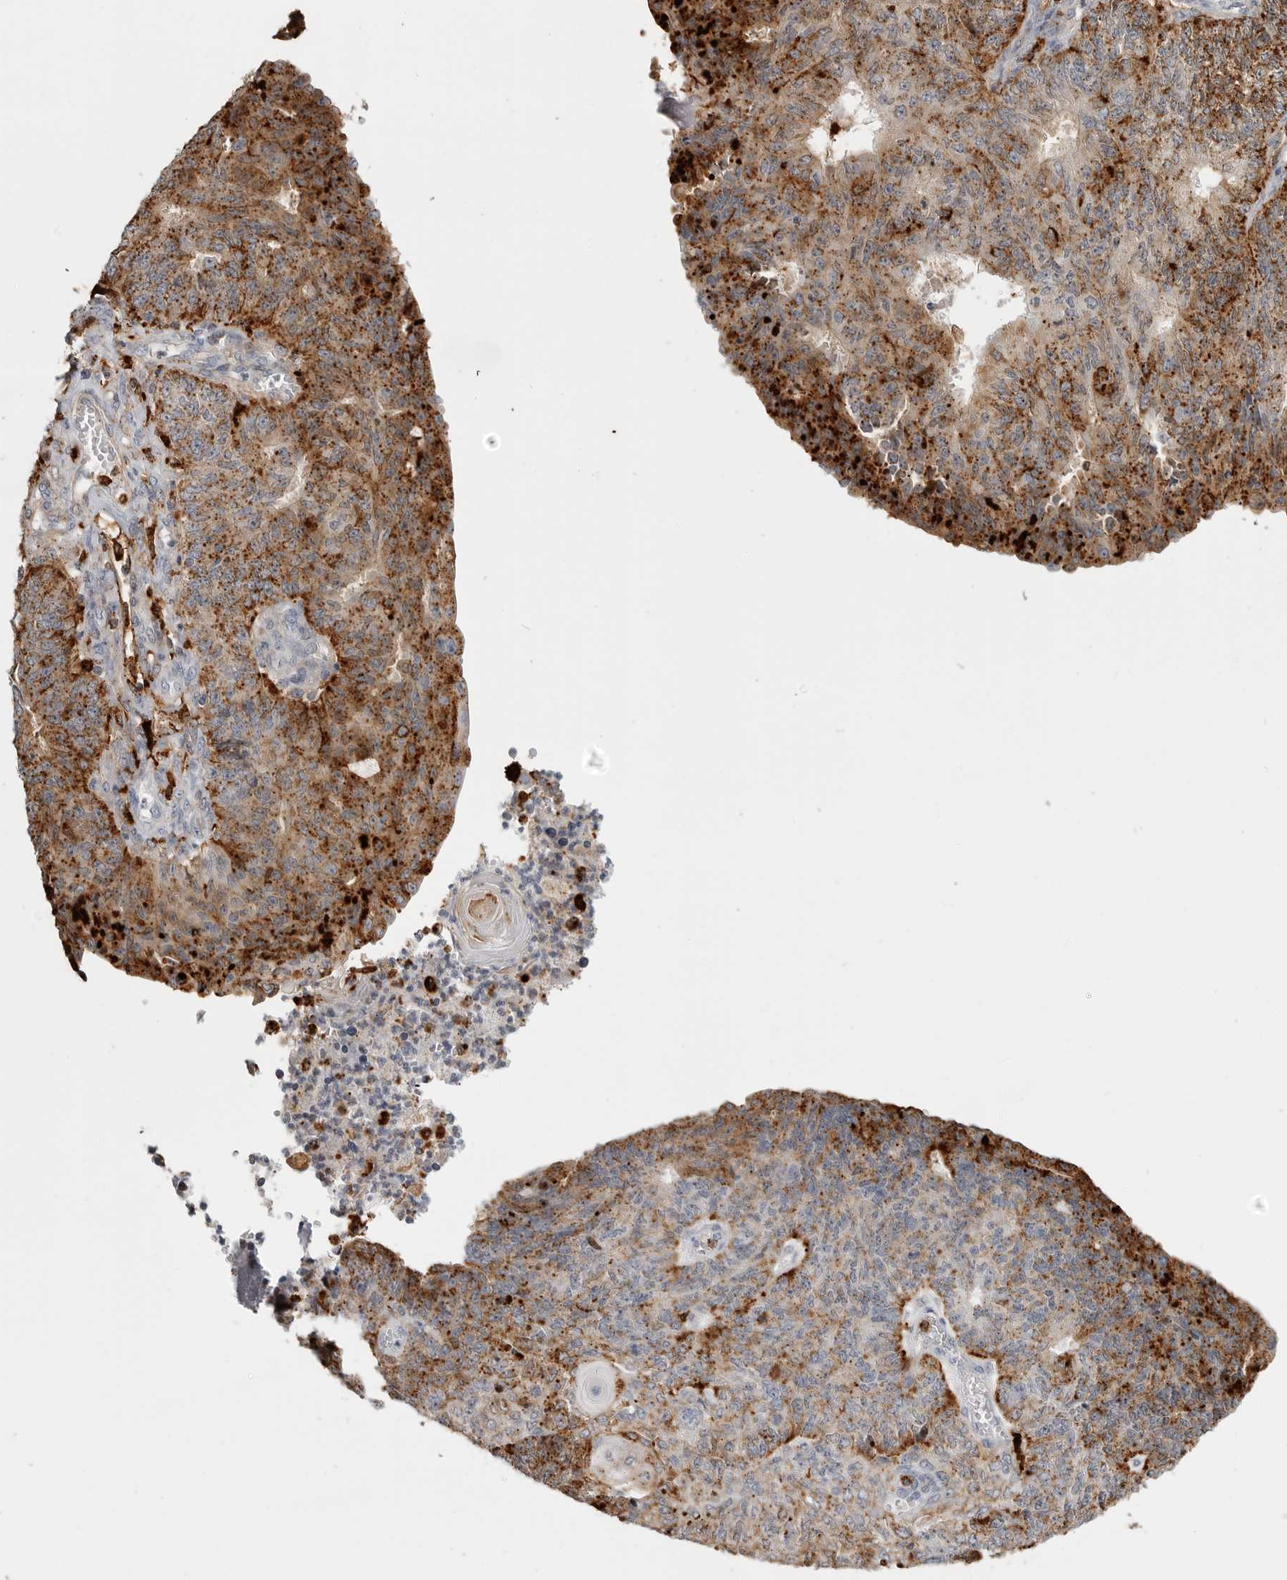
{"staining": {"intensity": "strong", "quantity": ">75%", "location": "cytoplasmic/membranous"}, "tissue": "endometrial cancer", "cell_type": "Tumor cells", "image_type": "cancer", "snomed": [{"axis": "morphology", "description": "Adenocarcinoma, NOS"}, {"axis": "topography", "description": "Endometrium"}], "caption": "Immunohistochemical staining of endometrial cancer shows high levels of strong cytoplasmic/membranous staining in about >75% of tumor cells.", "gene": "IFI30", "patient": {"sex": "female", "age": 32}}